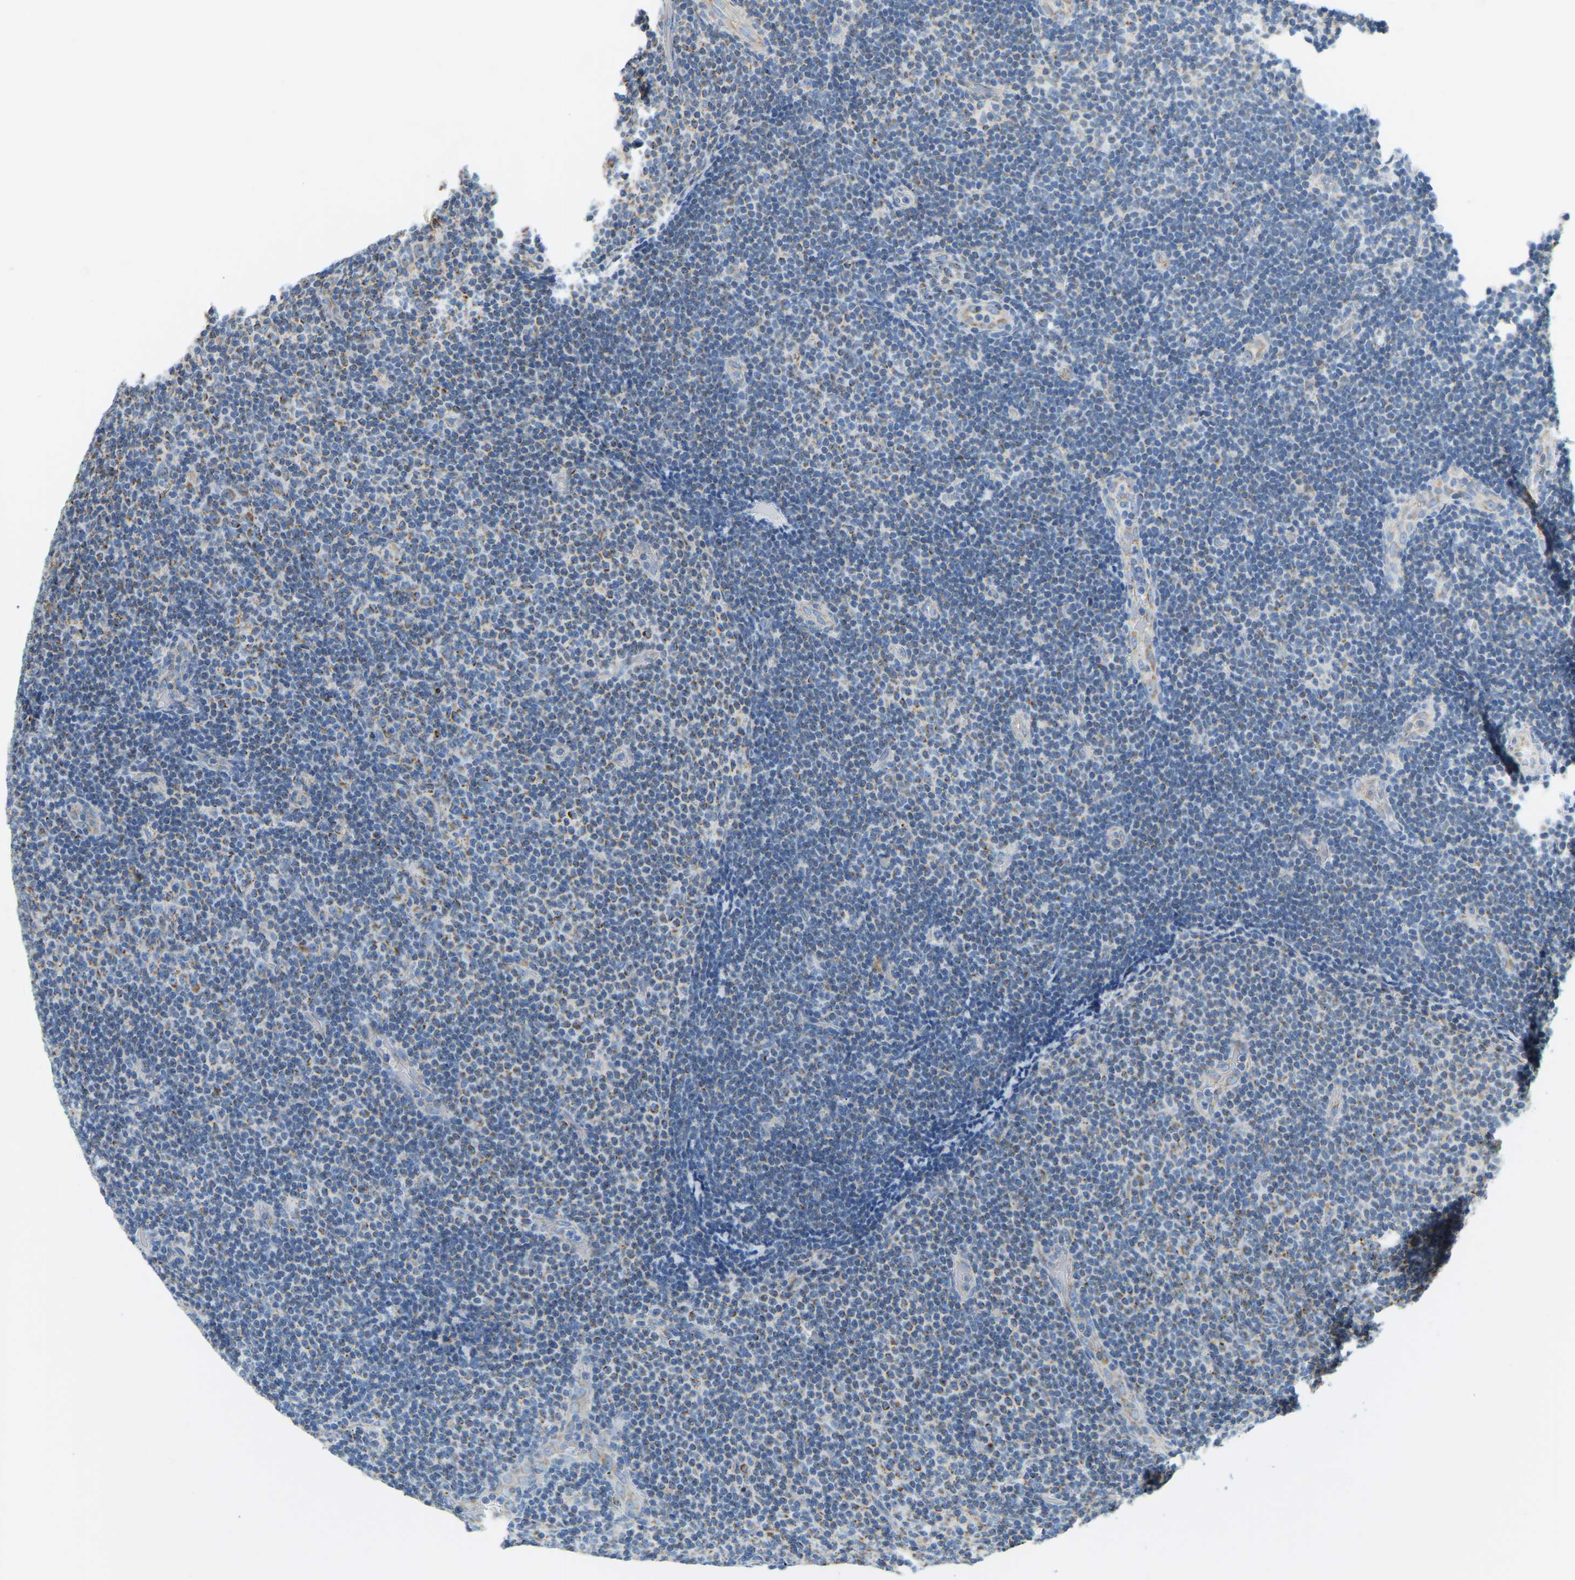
{"staining": {"intensity": "moderate", "quantity": "<25%", "location": "cytoplasmic/membranous"}, "tissue": "lymphoma", "cell_type": "Tumor cells", "image_type": "cancer", "snomed": [{"axis": "morphology", "description": "Malignant lymphoma, non-Hodgkin's type, Low grade"}, {"axis": "topography", "description": "Lymph node"}], "caption": "Brown immunohistochemical staining in low-grade malignant lymphoma, non-Hodgkin's type exhibits moderate cytoplasmic/membranous staining in about <25% of tumor cells. Nuclei are stained in blue.", "gene": "GDA", "patient": {"sex": "male", "age": 83}}